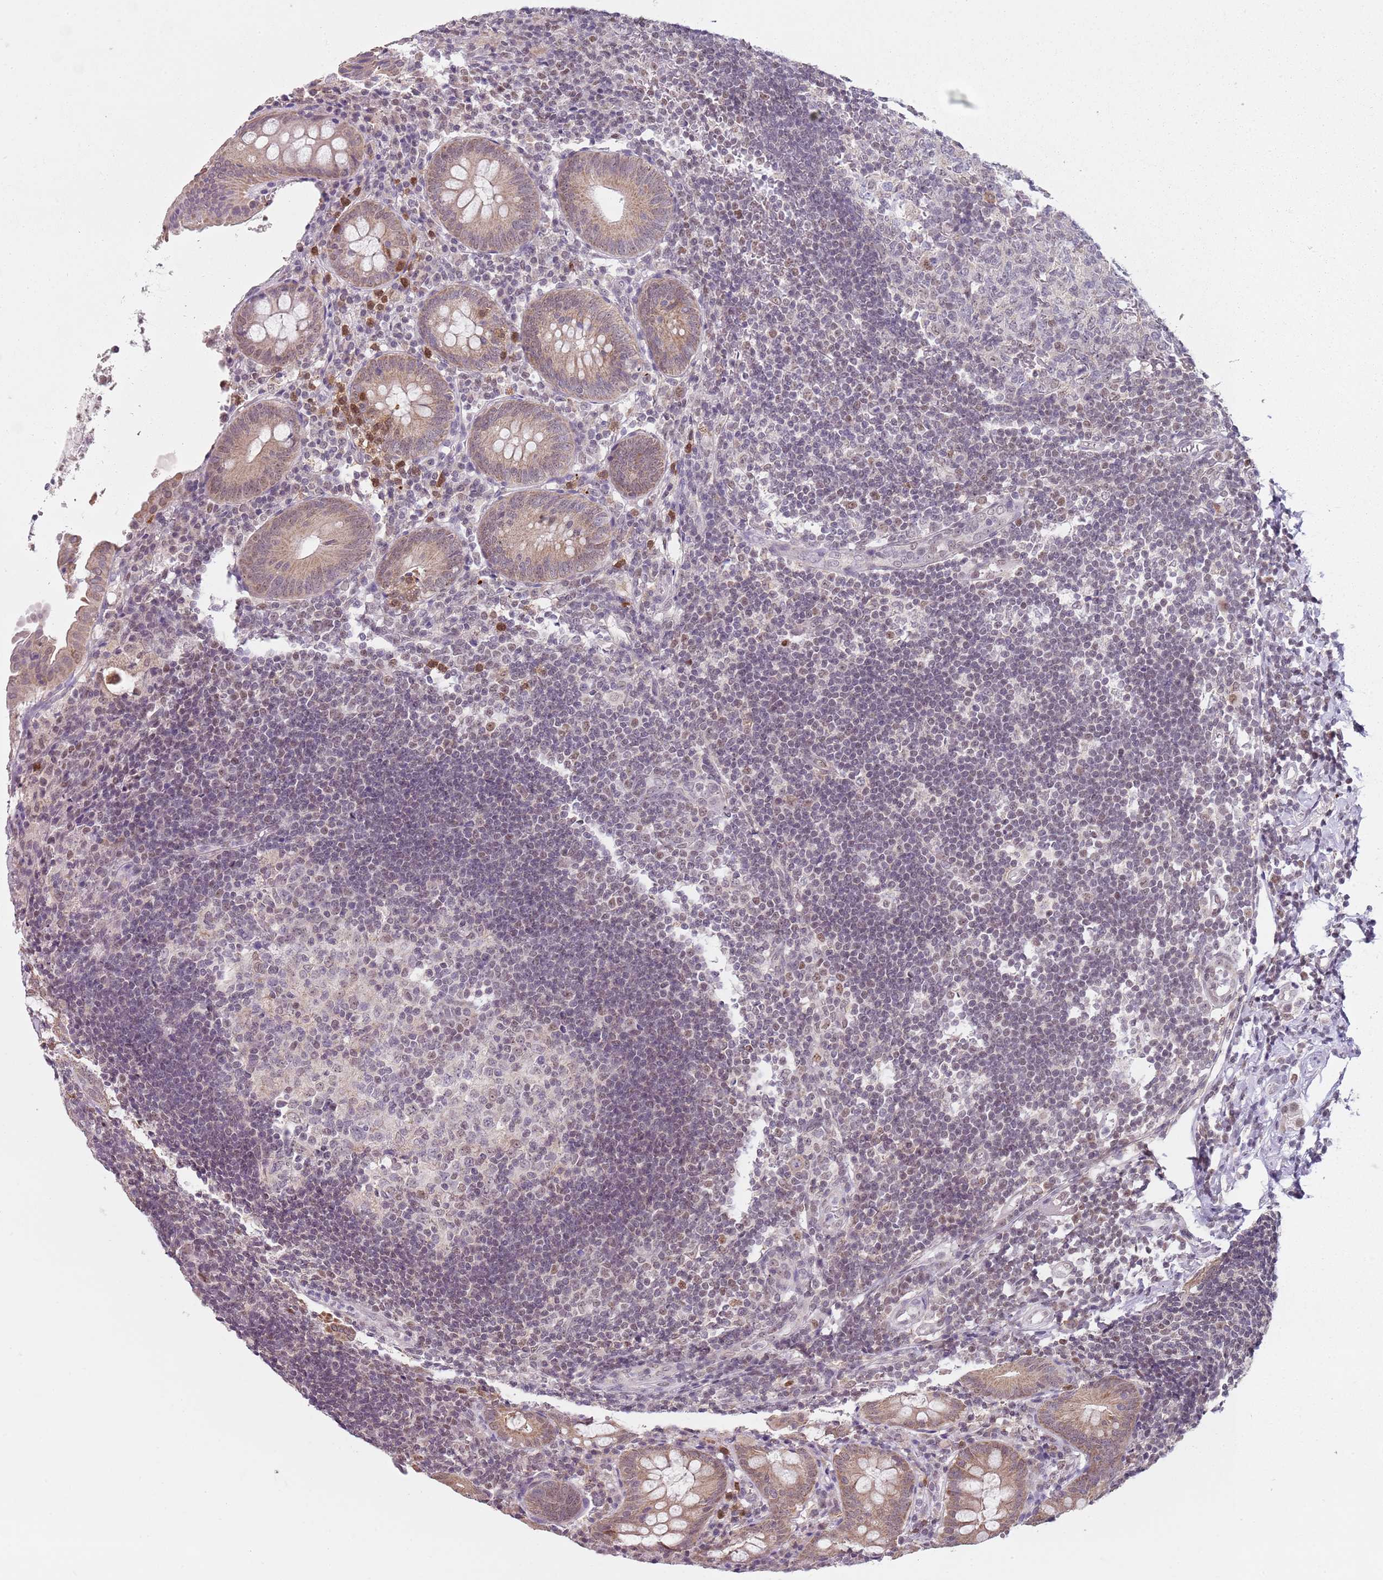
{"staining": {"intensity": "weak", "quantity": "25%-75%", "location": "cytoplasmic/membranous,nuclear"}, "tissue": "appendix", "cell_type": "Glandular cells", "image_type": "normal", "snomed": [{"axis": "morphology", "description": "Normal tissue, NOS"}, {"axis": "topography", "description": "Appendix"}], "caption": "A brown stain shows weak cytoplasmic/membranous,nuclear staining of a protein in glandular cells of benign appendix.", "gene": "SMARCAL1", "patient": {"sex": "female", "age": 54}}